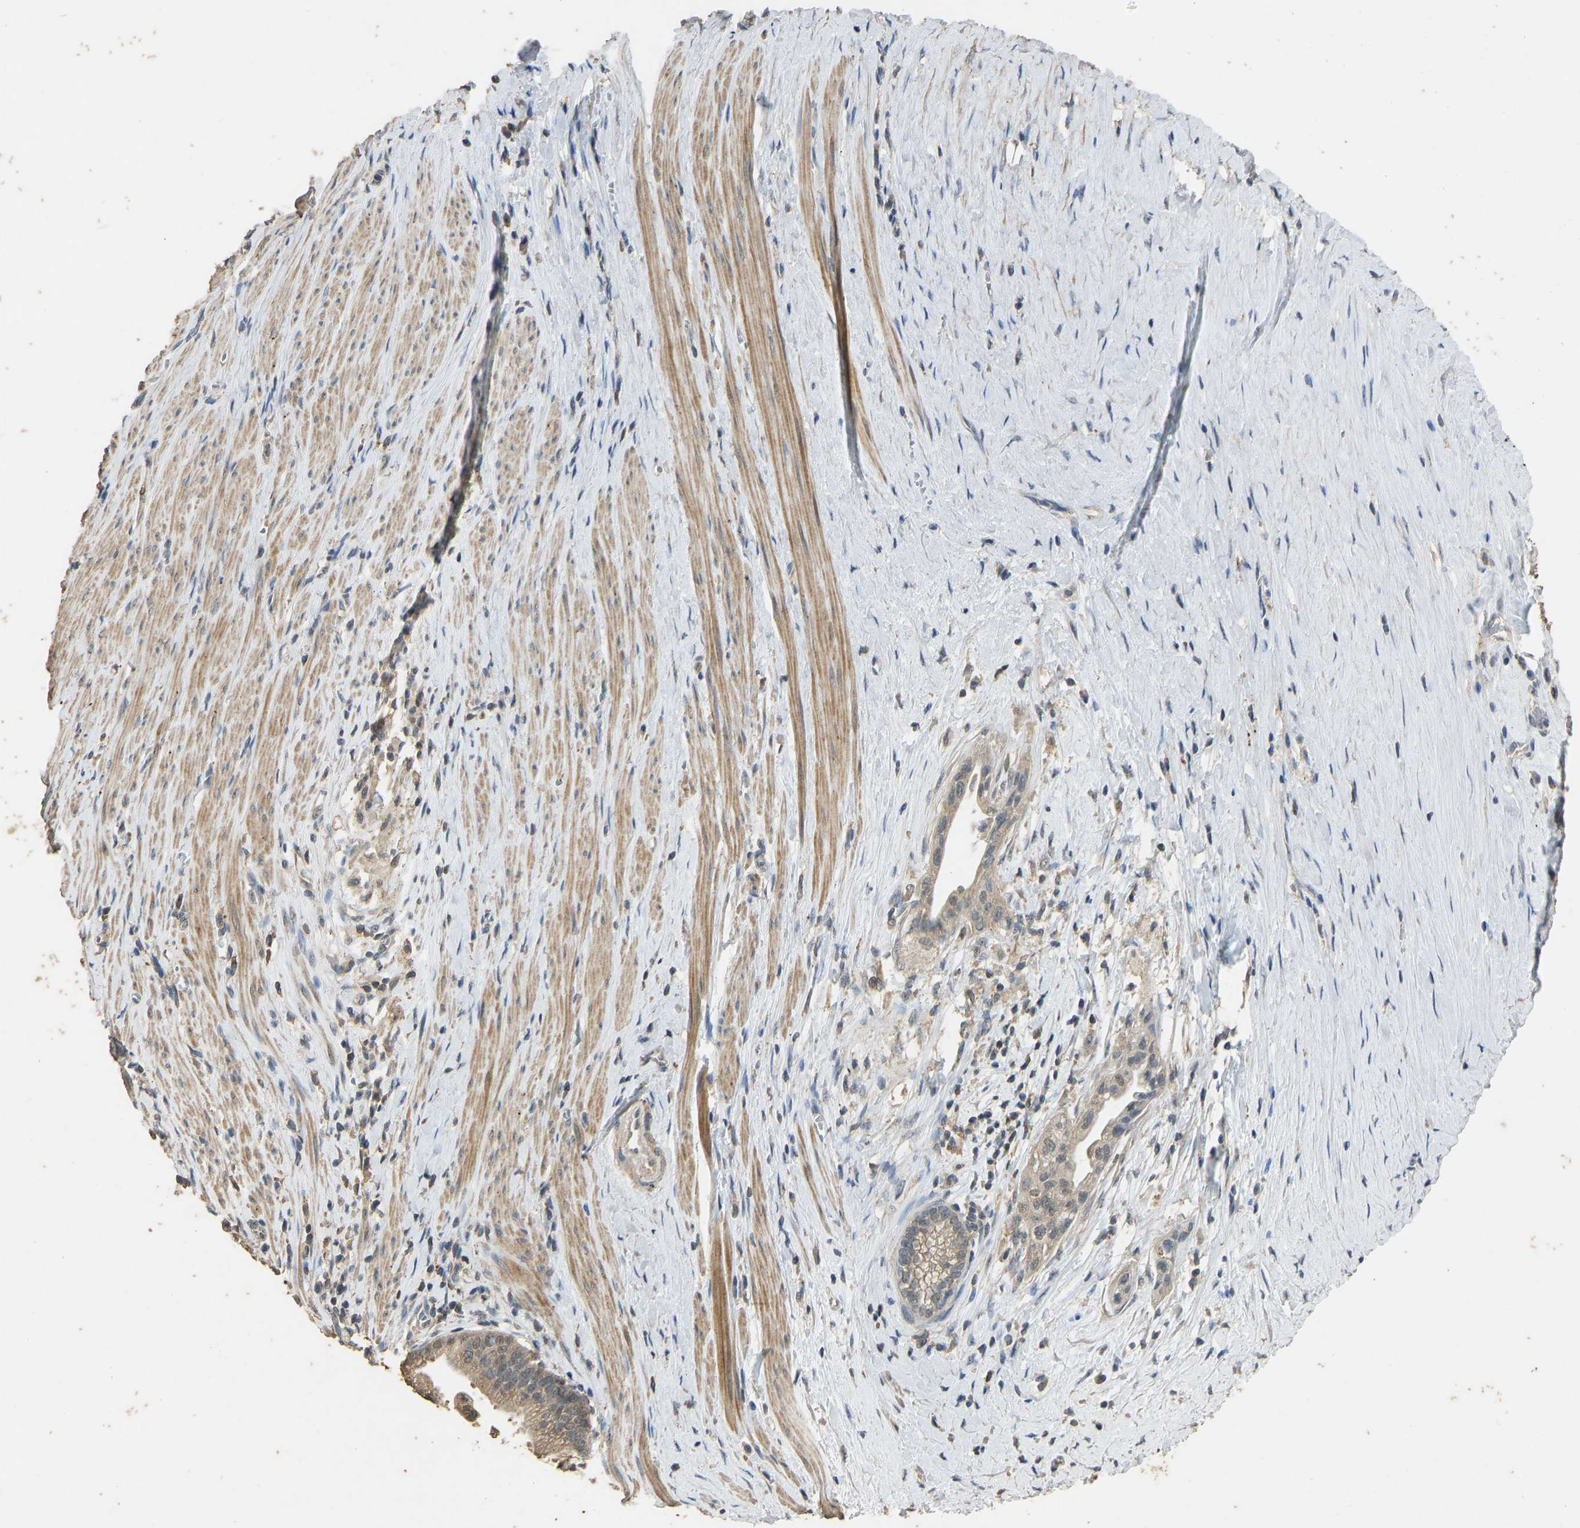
{"staining": {"intensity": "weak", "quantity": ">75%", "location": "cytoplasmic/membranous"}, "tissue": "pancreatic cancer", "cell_type": "Tumor cells", "image_type": "cancer", "snomed": [{"axis": "morphology", "description": "Adenocarcinoma, NOS"}, {"axis": "topography", "description": "Pancreas"}], "caption": "Protein staining of adenocarcinoma (pancreatic) tissue displays weak cytoplasmic/membranous positivity in approximately >75% of tumor cells.", "gene": "CIDEC", "patient": {"sex": "male", "age": 69}}